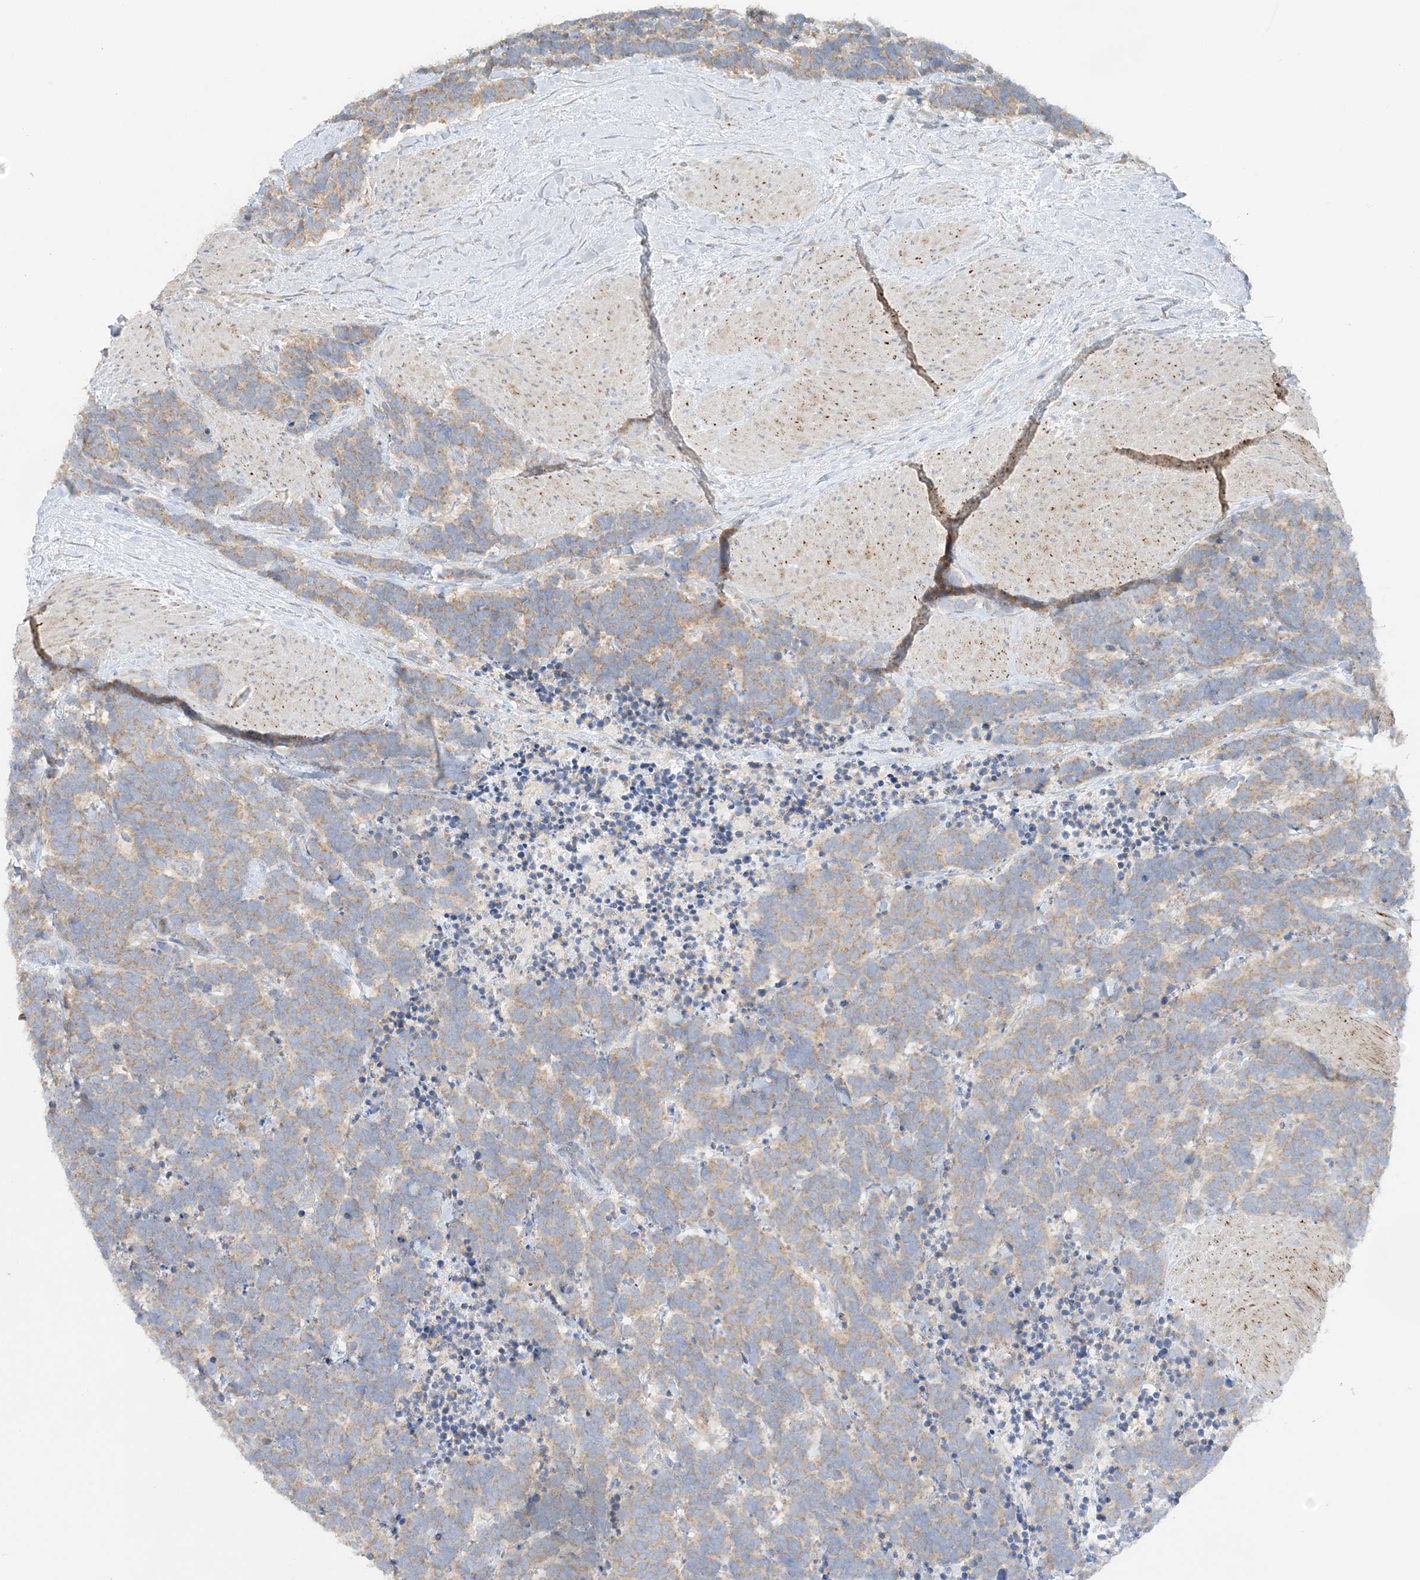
{"staining": {"intensity": "weak", "quantity": ">75%", "location": "cytoplasmic/membranous"}, "tissue": "carcinoid", "cell_type": "Tumor cells", "image_type": "cancer", "snomed": [{"axis": "morphology", "description": "Carcinoma, NOS"}, {"axis": "morphology", "description": "Carcinoid, malignant, NOS"}, {"axis": "topography", "description": "Urinary bladder"}], "caption": "High-power microscopy captured an IHC histopathology image of carcinoma, revealing weak cytoplasmic/membranous staining in about >75% of tumor cells.", "gene": "TBC1D5", "patient": {"sex": "male", "age": 57}}